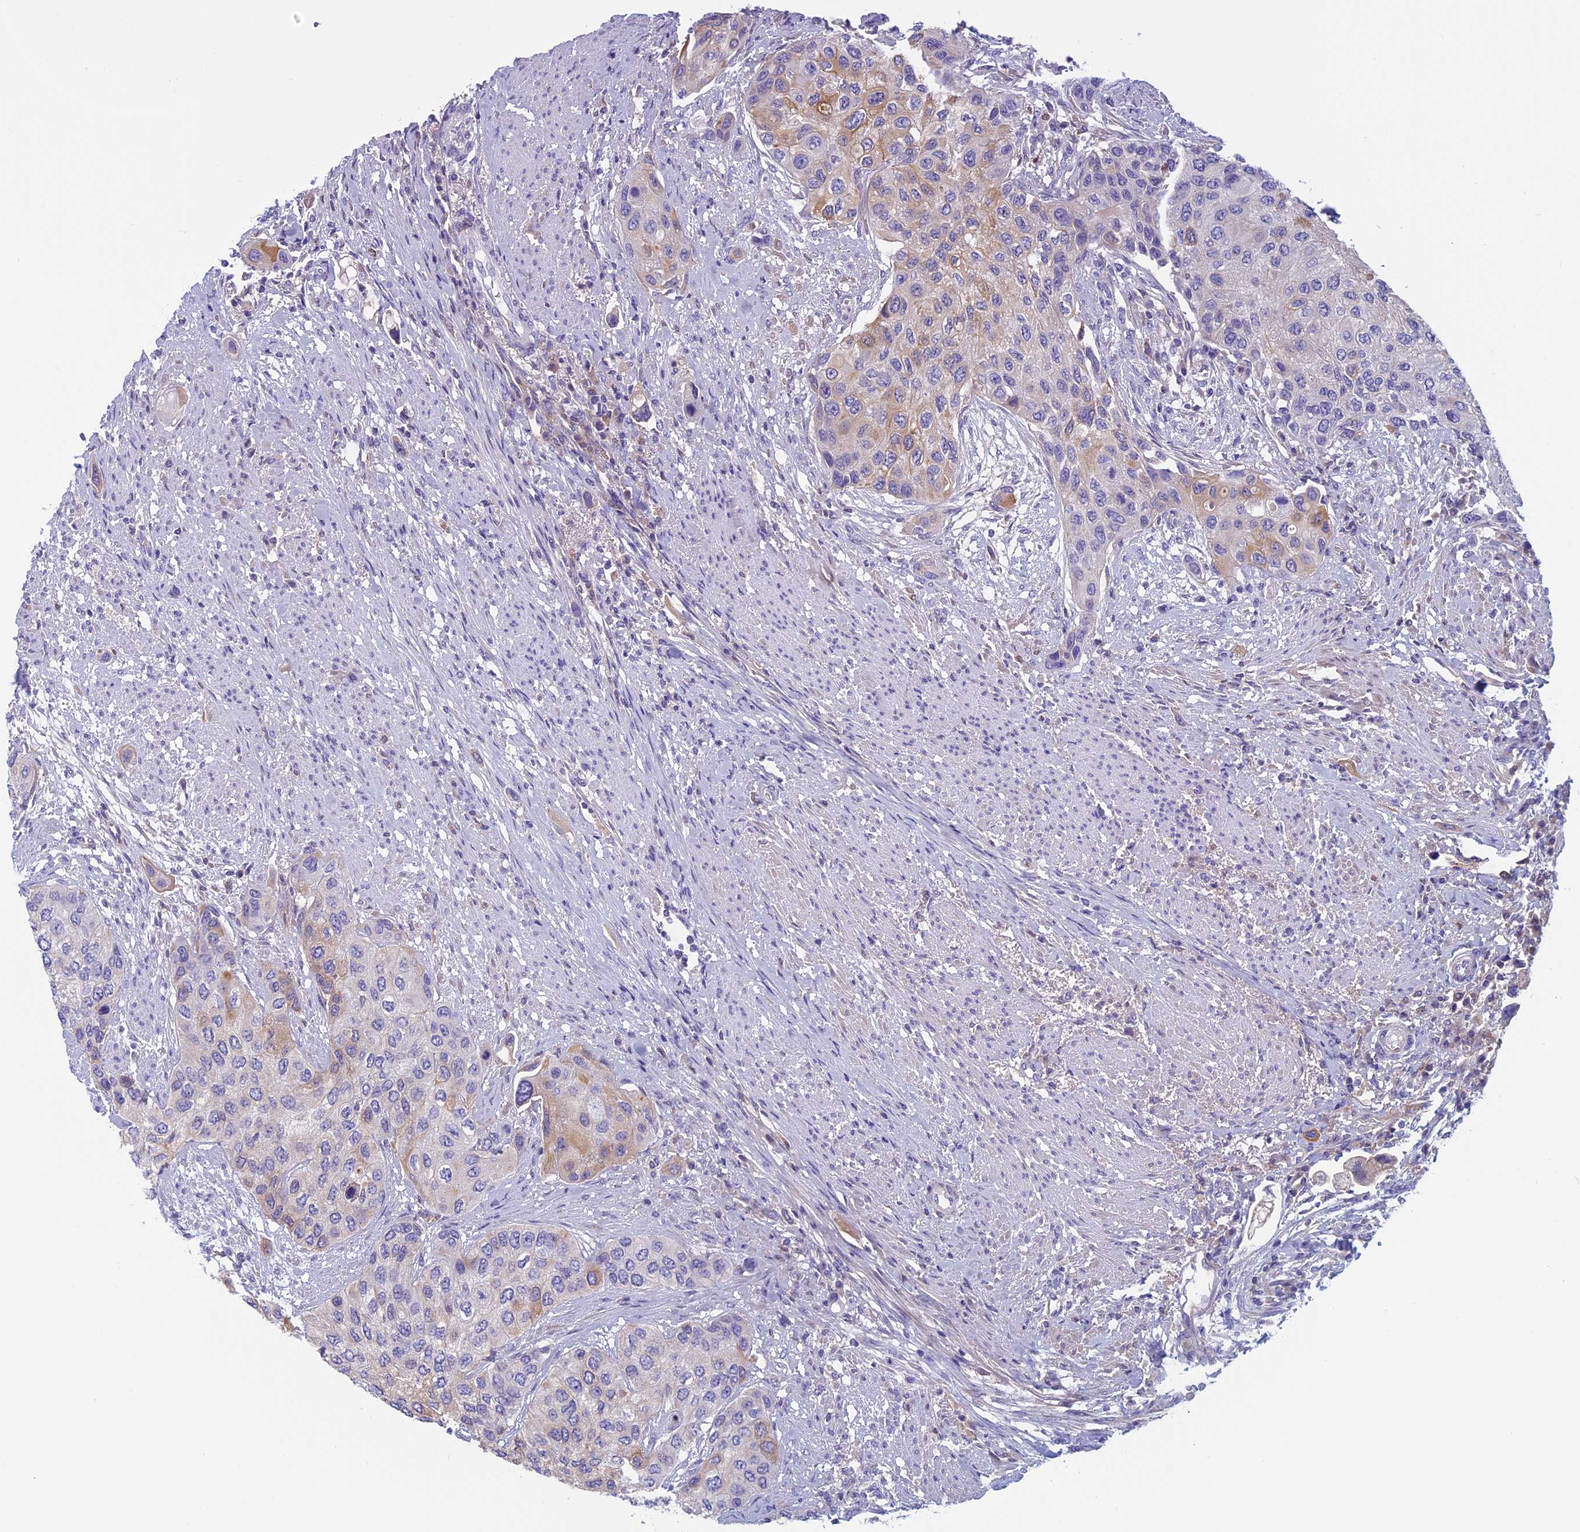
{"staining": {"intensity": "moderate", "quantity": "<25%", "location": "cytoplasmic/membranous"}, "tissue": "urothelial cancer", "cell_type": "Tumor cells", "image_type": "cancer", "snomed": [{"axis": "morphology", "description": "Urothelial carcinoma, High grade"}, {"axis": "topography", "description": "Urinary bladder"}], "caption": "High-magnification brightfield microscopy of high-grade urothelial carcinoma stained with DAB (brown) and counterstained with hematoxylin (blue). tumor cells exhibit moderate cytoplasmic/membranous staining is identified in about<25% of cells. The staining was performed using DAB, with brown indicating positive protein expression. Nuclei are stained blue with hematoxylin.", "gene": "ANGPTL2", "patient": {"sex": "female", "age": 56}}